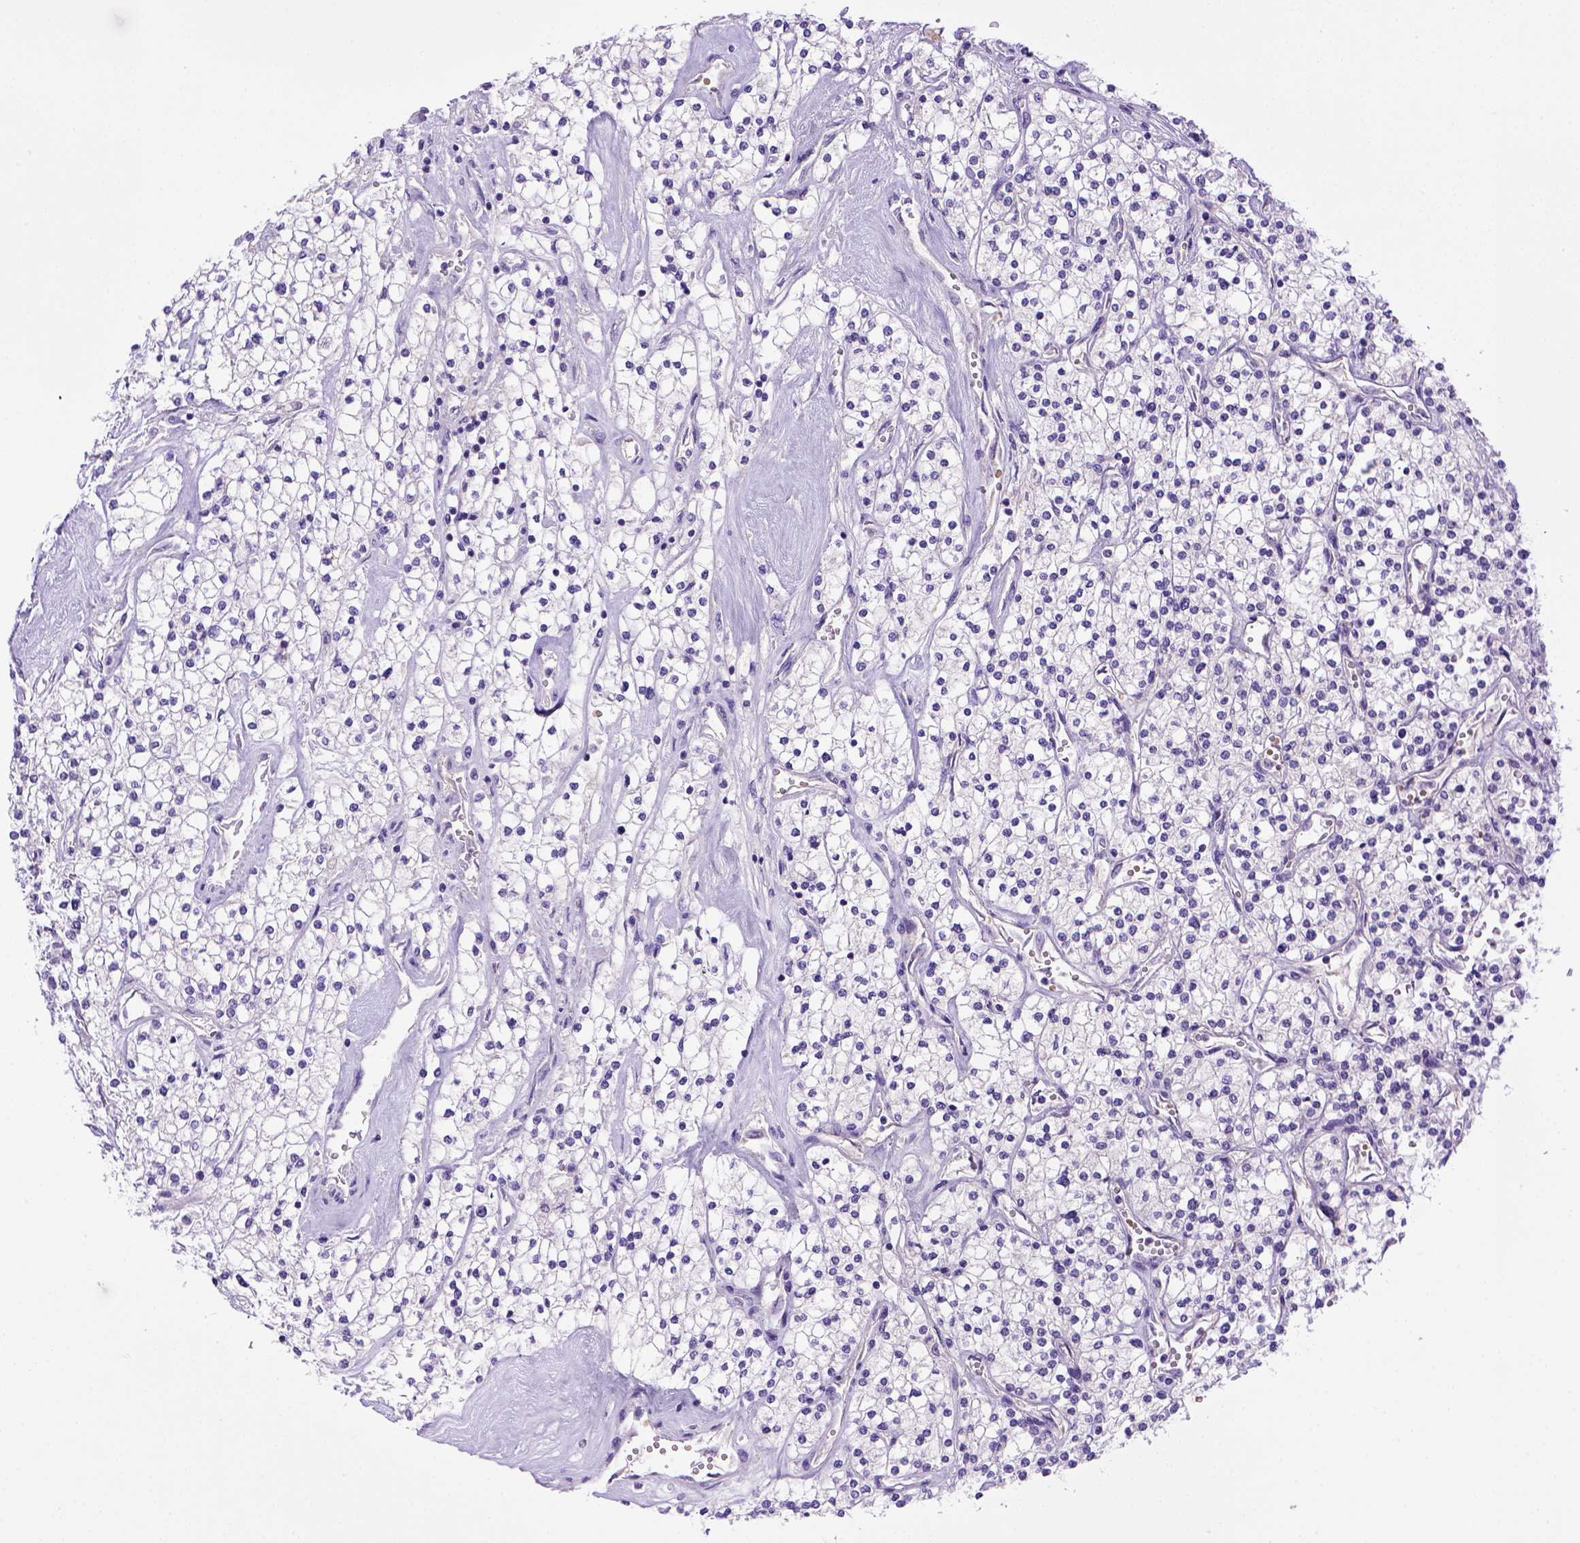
{"staining": {"intensity": "negative", "quantity": "none", "location": "none"}, "tissue": "renal cancer", "cell_type": "Tumor cells", "image_type": "cancer", "snomed": [{"axis": "morphology", "description": "Adenocarcinoma, NOS"}, {"axis": "topography", "description": "Kidney"}], "caption": "Immunohistochemistry micrograph of human renal cancer (adenocarcinoma) stained for a protein (brown), which shows no expression in tumor cells.", "gene": "BAAT", "patient": {"sex": "male", "age": 80}}